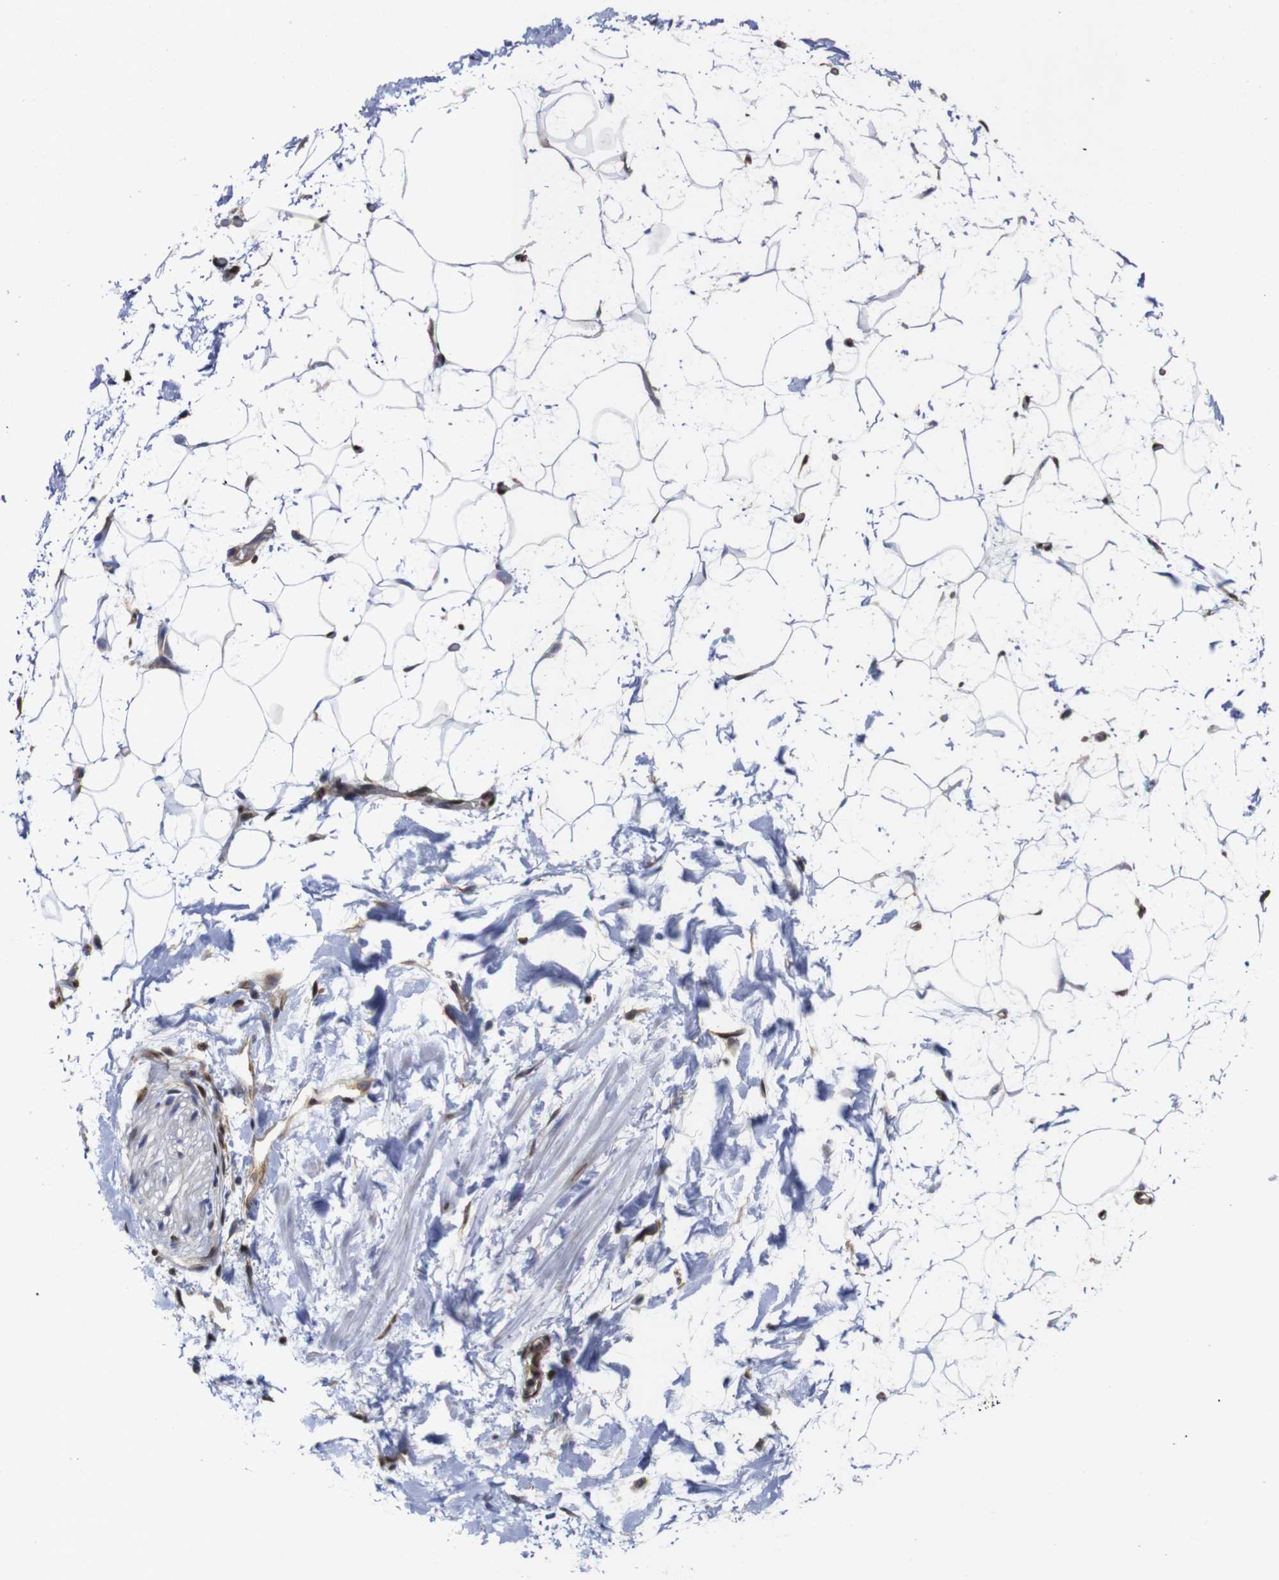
{"staining": {"intensity": "strong", "quantity": ">75%", "location": "nuclear"}, "tissue": "adipose tissue", "cell_type": "Adipocytes", "image_type": "normal", "snomed": [{"axis": "morphology", "description": "Normal tissue, NOS"}, {"axis": "topography", "description": "Soft tissue"}], "caption": "Adipose tissue stained with DAB (3,3'-diaminobenzidine) immunohistochemistry shows high levels of strong nuclear positivity in approximately >75% of adipocytes. (brown staining indicates protein expression, while blue staining denotes nuclei).", "gene": "SUMO3", "patient": {"sex": "male", "age": 72}}